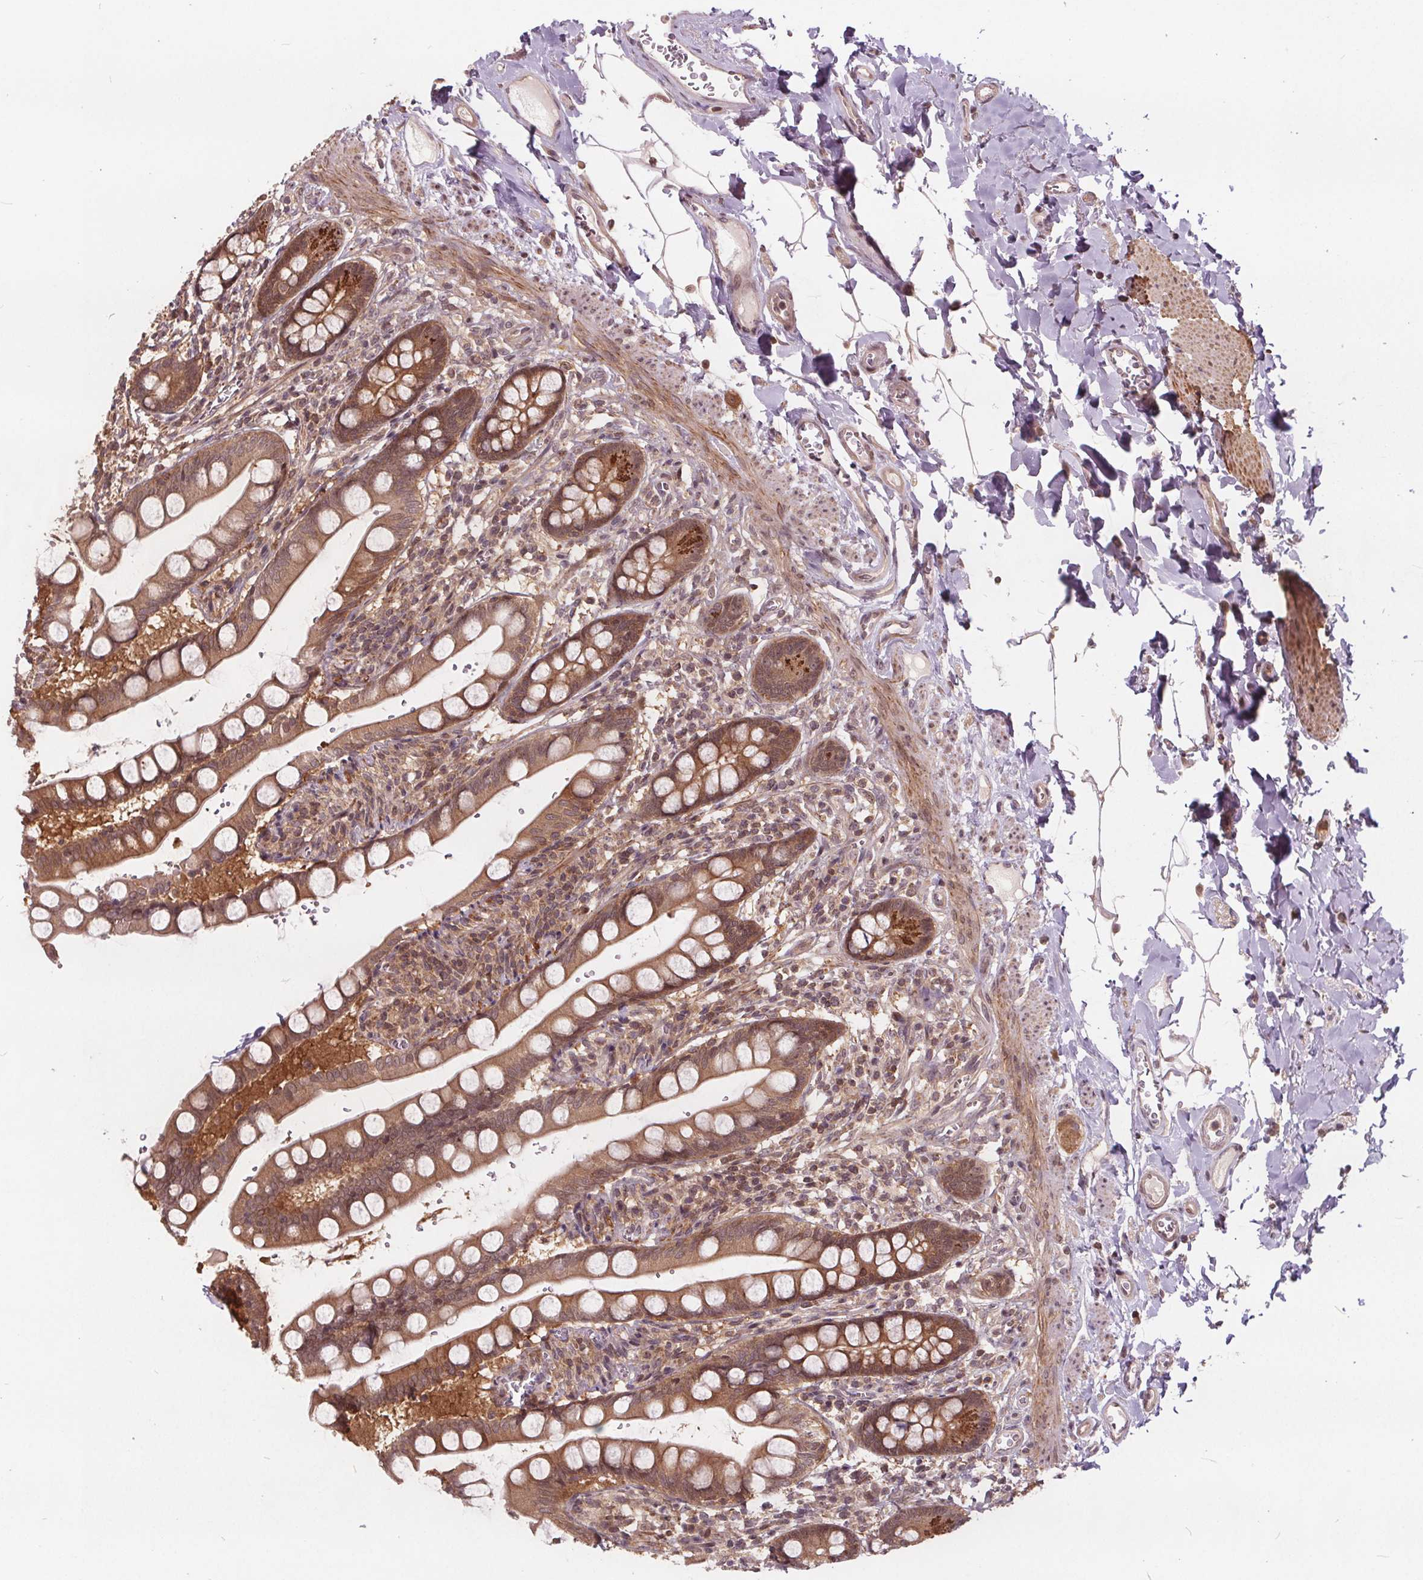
{"staining": {"intensity": "moderate", "quantity": ">75%", "location": "cytoplasmic/membranous,nuclear"}, "tissue": "small intestine", "cell_type": "Glandular cells", "image_type": "normal", "snomed": [{"axis": "morphology", "description": "Normal tissue, NOS"}, {"axis": "topography", "description": "Small intestine"}], "caption": "Immunohistochemical staining of benign human small intestine displays >75% levels of moderate cytoplasmic/membranous,nuclear protein staining in approximately >75% of glandular cells. (brown staining indicates protein expression, while blue staining denotes nuclei).", "gene": "HIF1AN", "patient": {"sex": "female", "age": 56}}